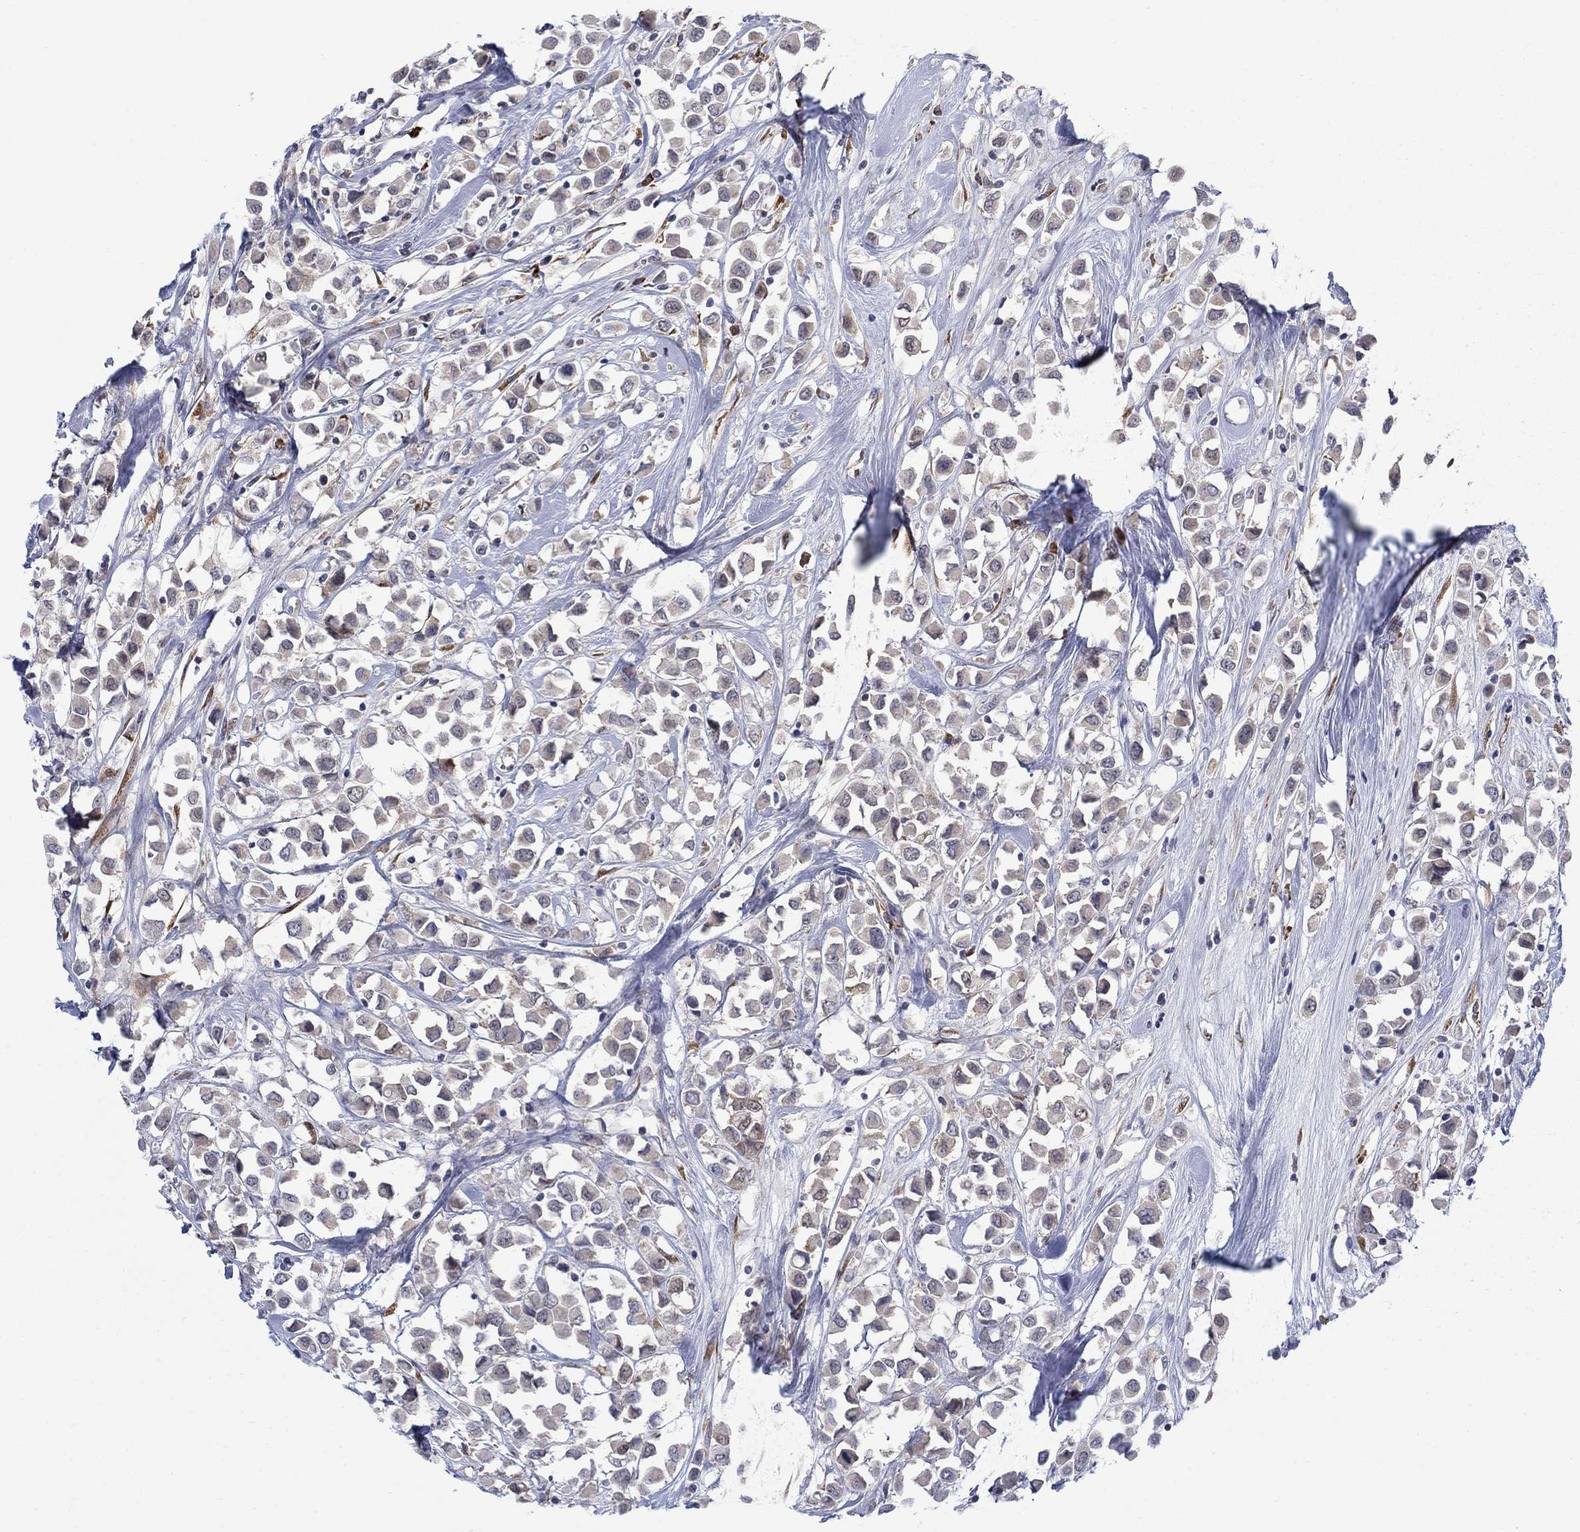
{"staining": {"intensity": "weak", "quantity": "<25%", "location": "cytoplasmic/membranous"}, "tissue": "breast cancer", "cell_type": "Tumor cells", "image_type": "cancer", "snomed": [{"axis": "morphology", "description": "Duct carcinoma"}, {"axis": "topography", "description": "Breast"}], "caption": "The histopathology image shows no significant expression in tumor cells of breast cancer (invasive ductal carcinoma).", "gene": "MTRFR", "patient": {"sex": "female", "age": 61}}